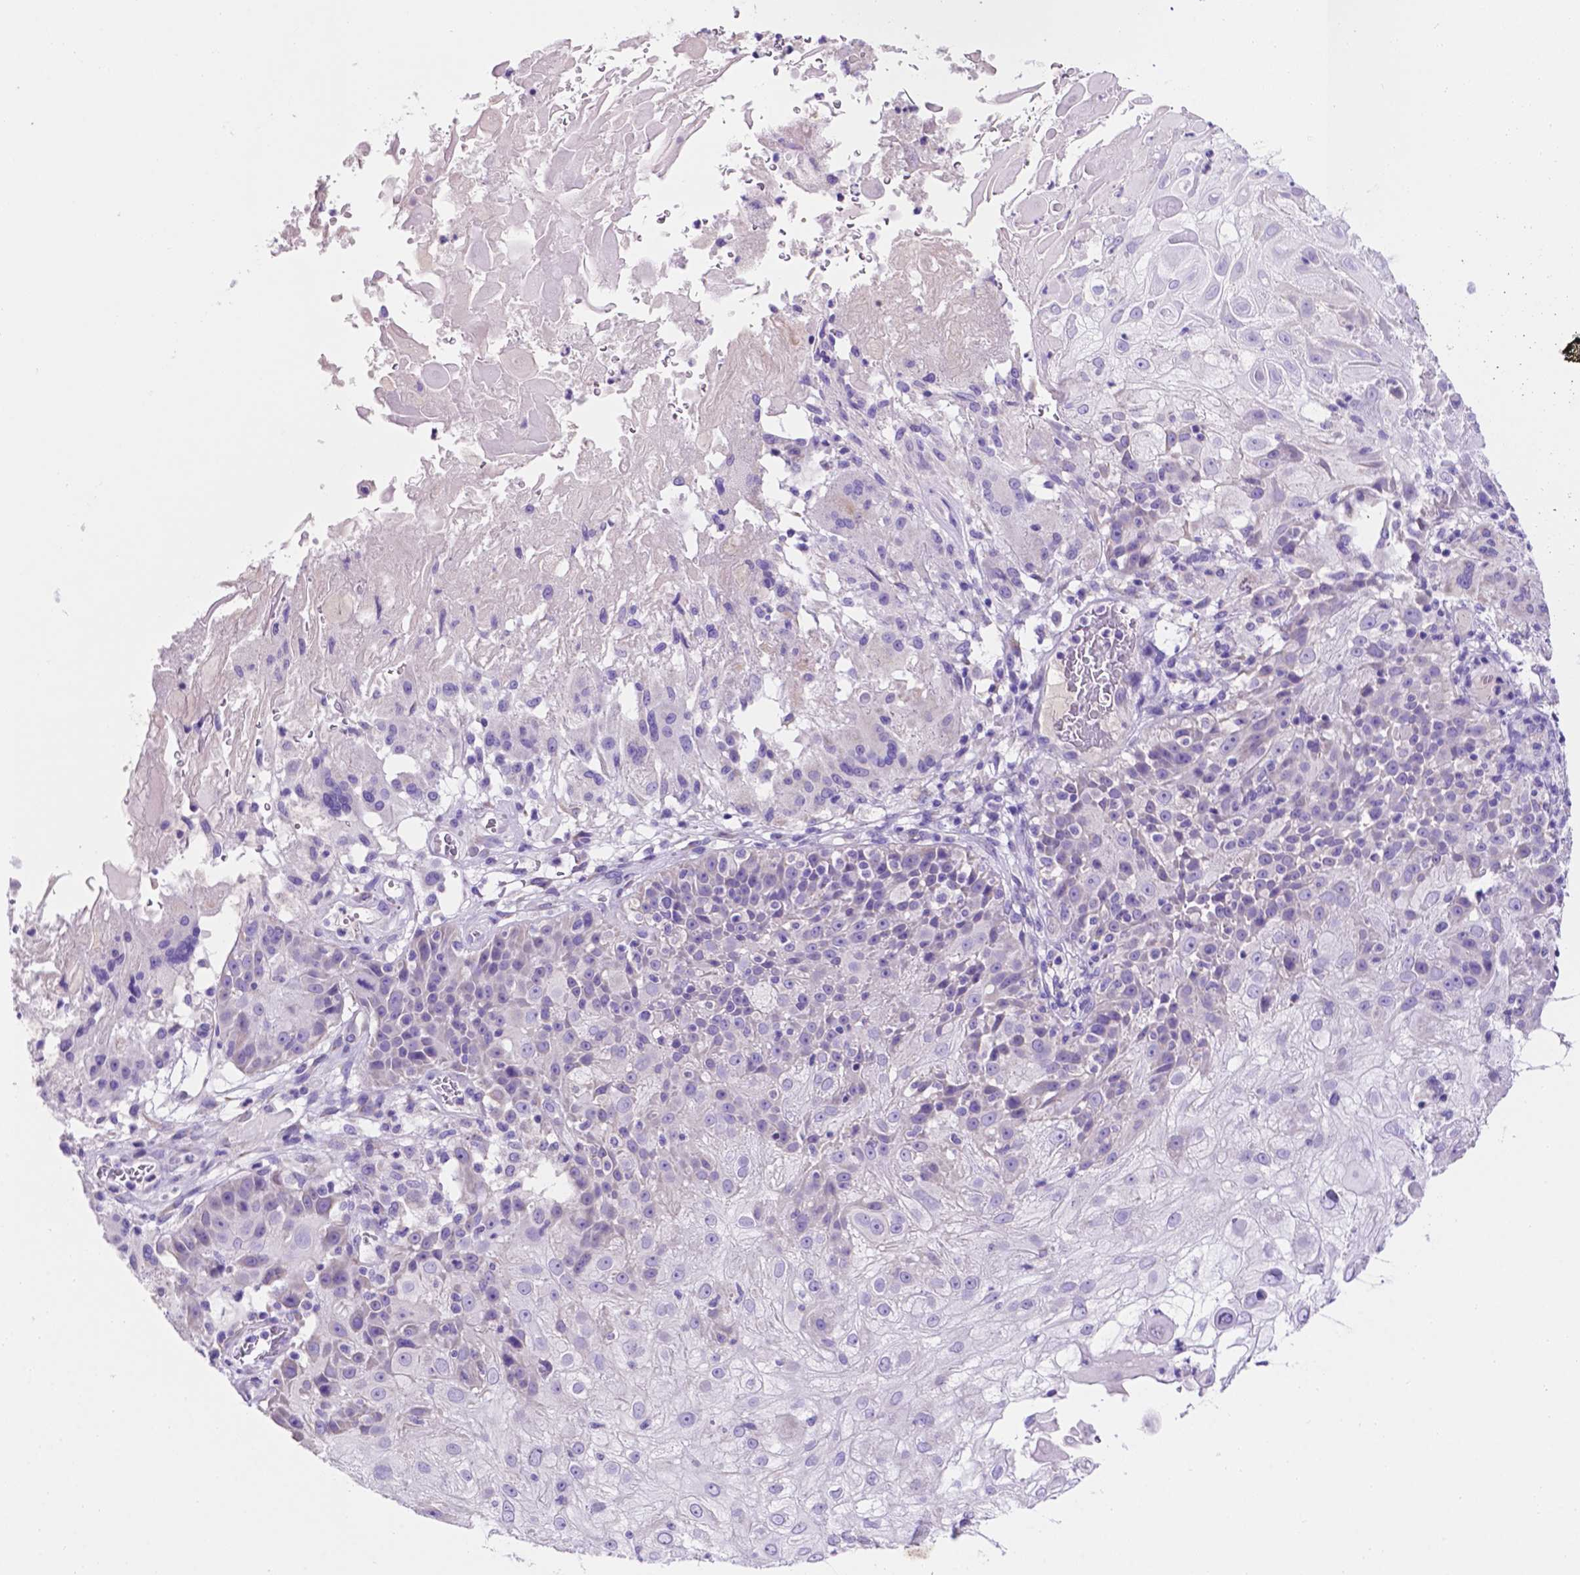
{"staining": {"intensity": "negative", "quantity": "none", "location": "none"}, "tissue": "skin cancer", "cell_type": "Tumor cells", "image_type": "cancer", "snomed": [{"axis": "morphology", "description": "Normal tissue, NOS"}, {"axis": "morphology", "description": "Squamous cell carcinoma, NOS"}, {"axis": "topography", "description": "Skin"}], "caption": "Micrograph shows no significant protein expression in tumor cells of skin cancer.", "gene": "CEACAM7", "patient": {"sex": "female", "age": 83}}